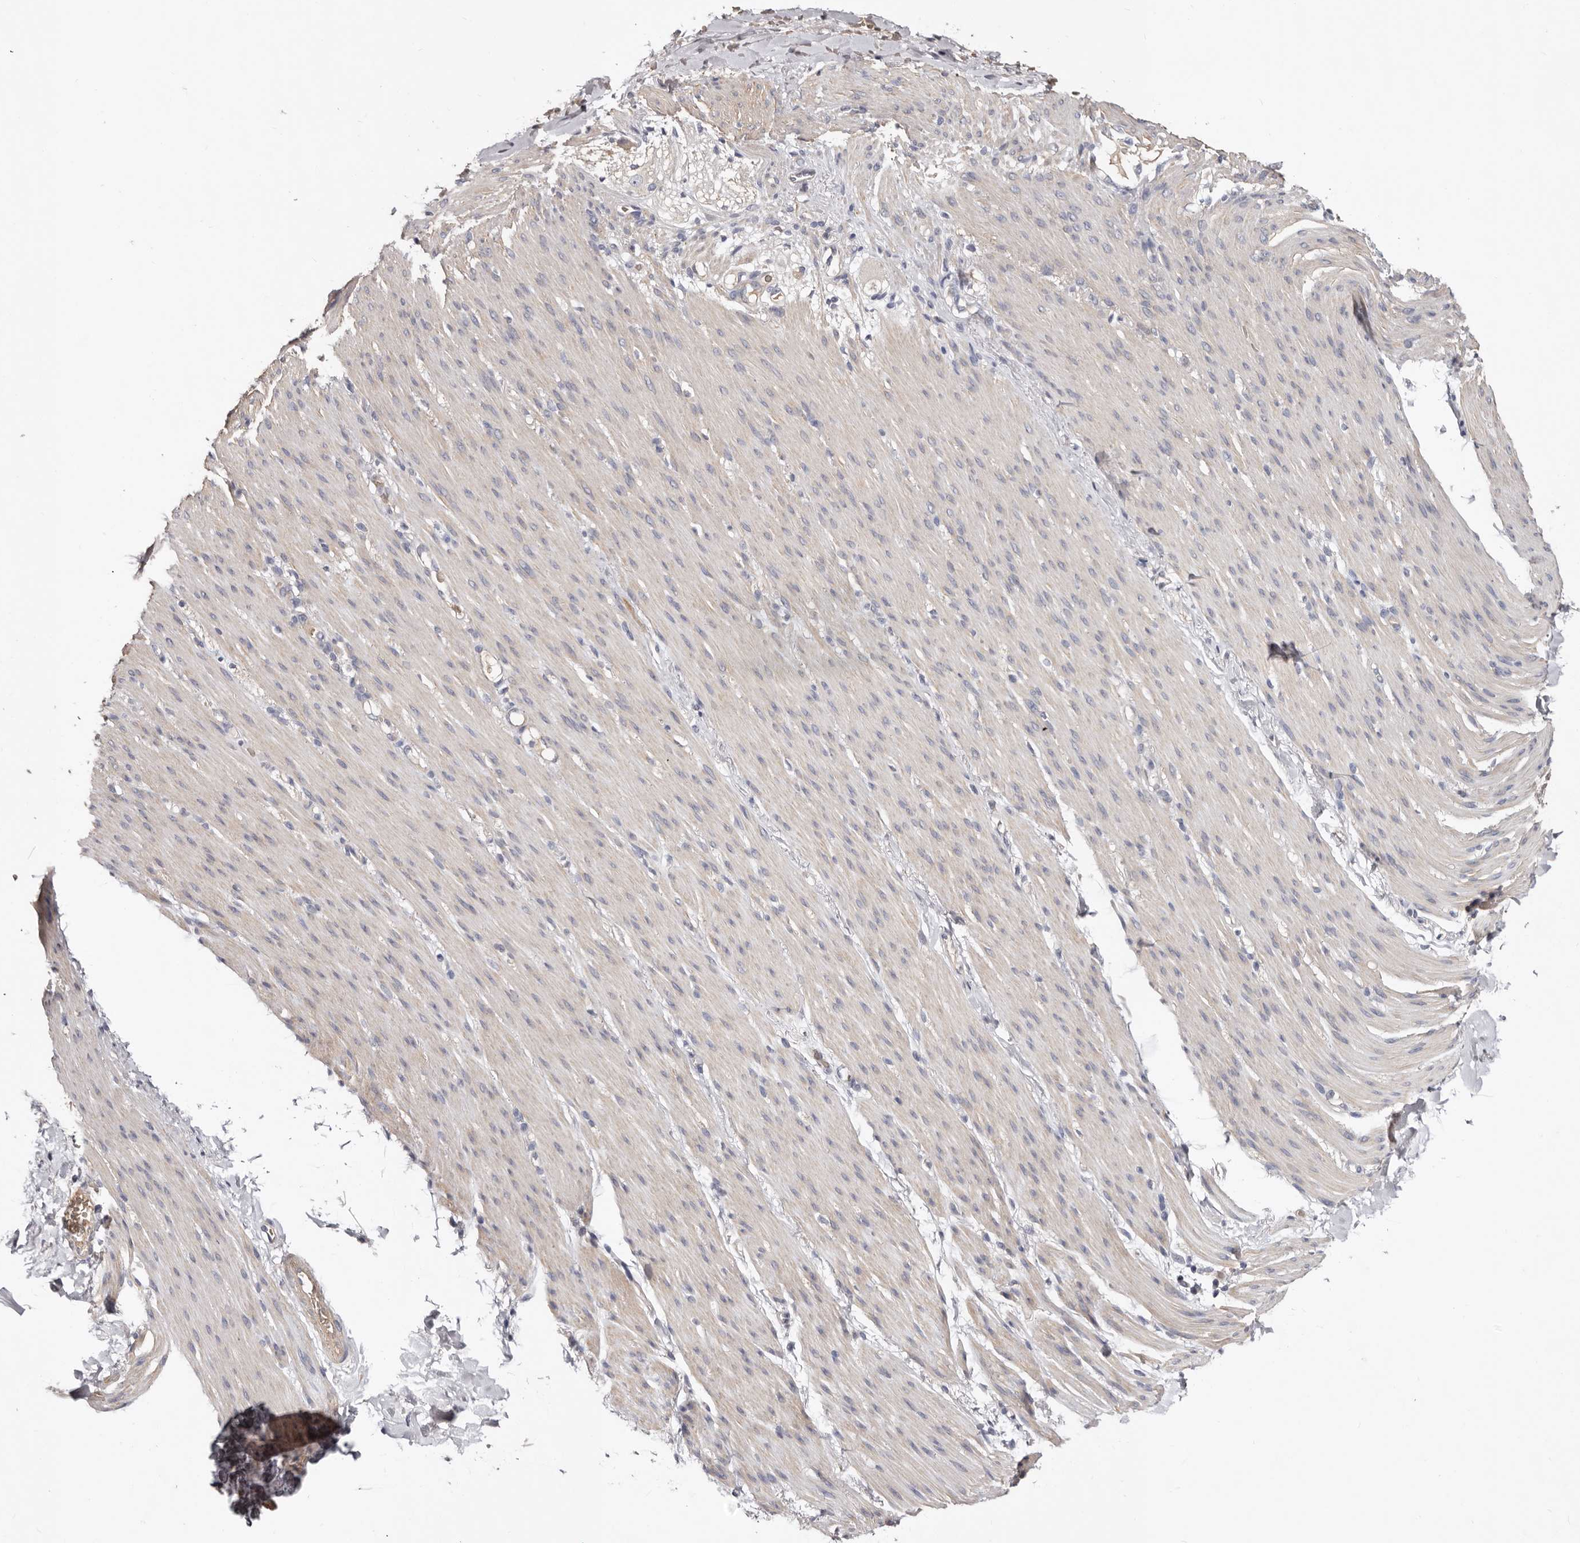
{"staining": {"intensity": "weak", "quantity": "<25%", "location": "cytoplasmic/membranous"}, "tissue": "smooth muscle", "cell_type": "Smooth muscle cells", "image_type": "normal", "snomed": [{"axis": "morphology", "description": "Normal tissue, NOS"}, {"axis": "topography", "description": "Colon"}, {"axis": "topography", "description": "Peripheral nerve tissue"}], "caption": "Immunohistochemistry (IHC) photomicrograph of benign smooth muscle stained for a protein (brown), which shows no staining in smooth muscle cells.", "gene": "SPTA1", "patient": {"sex": "female", "age": 61}}